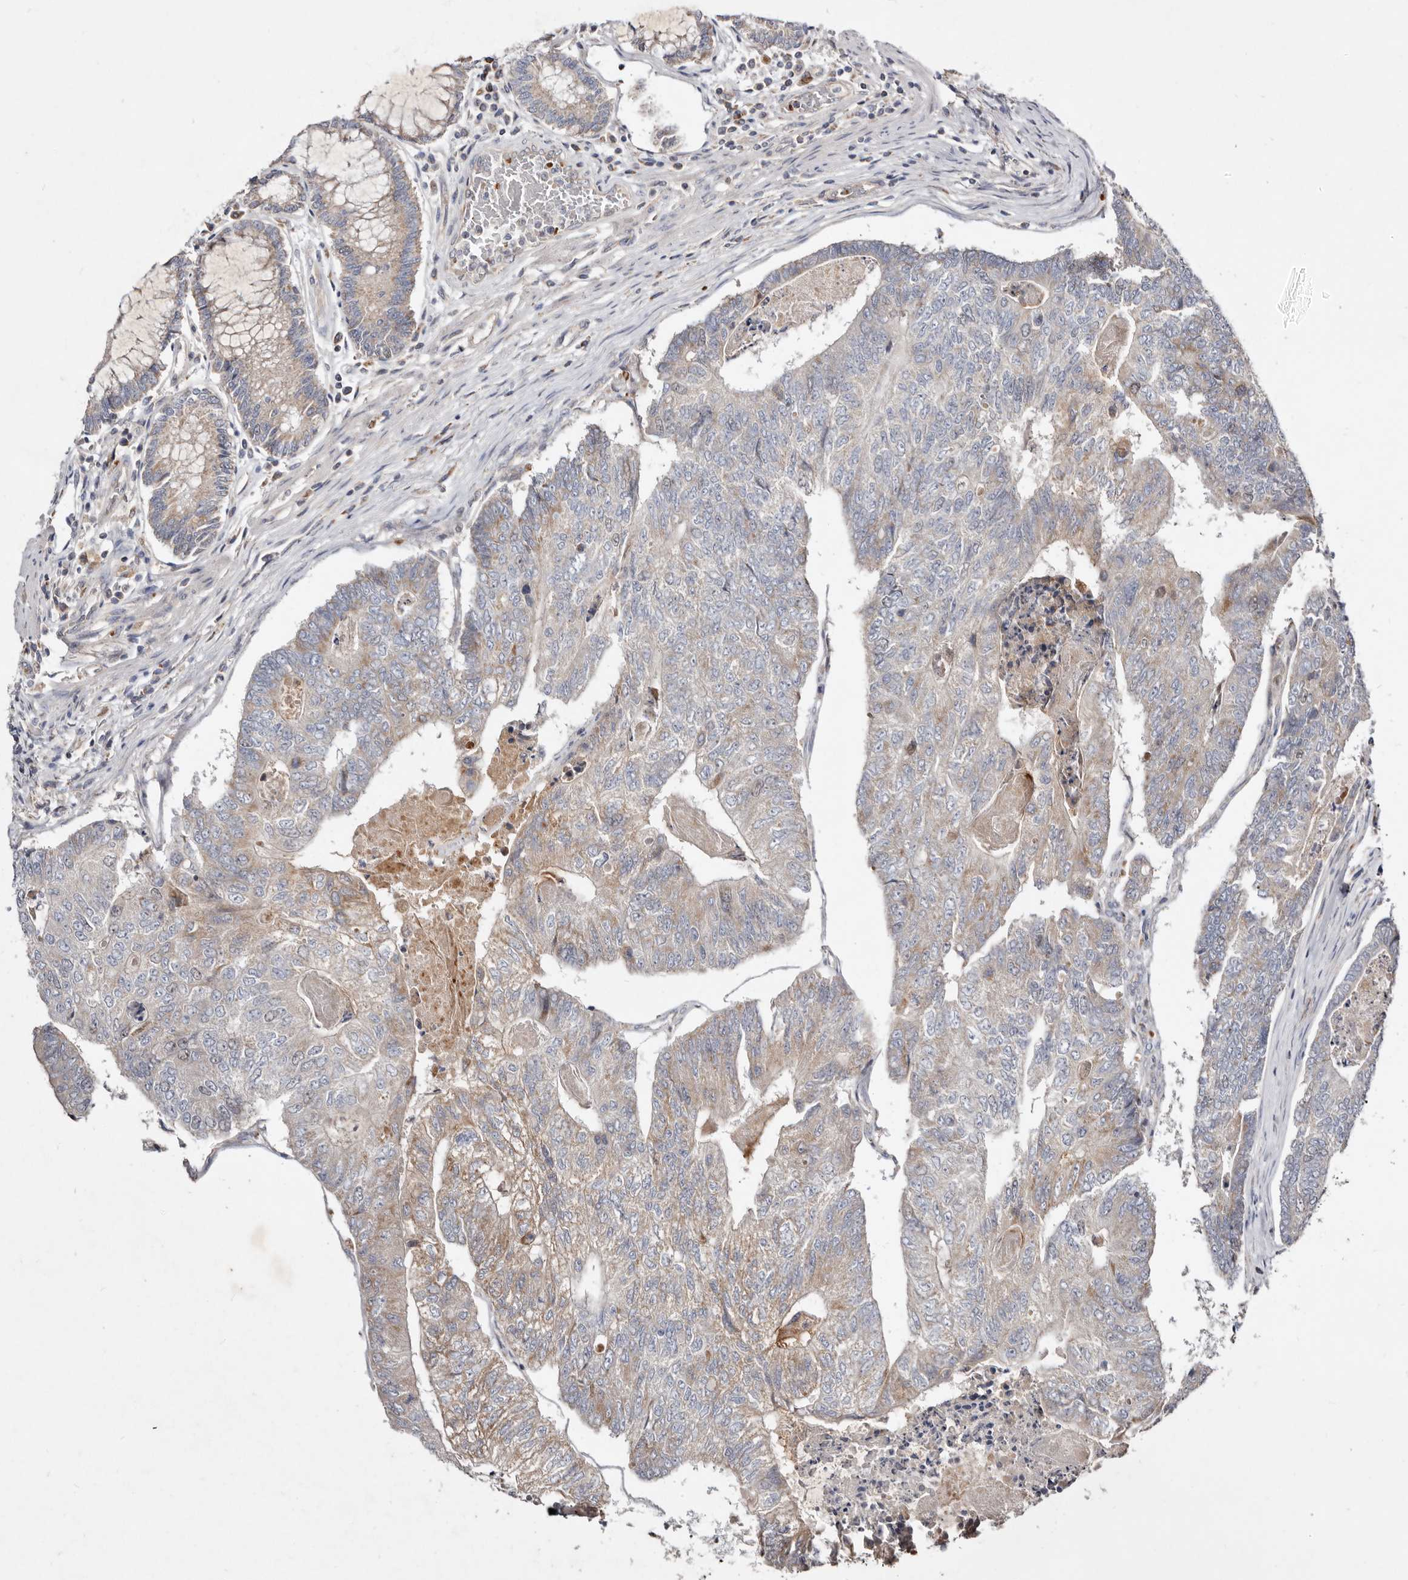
{"staining": {"intensity": "weak", "quantity": "<25%", "location": "cytoplasmic/membranous"}, "tissue": "colorectal cancer", "cell_type": "Tumor cells", "image_type": "cancer", "snomed": [{"axis": "morphology", "description": "Adenocarcinoma, NOS"}, {"axis": "topography", "description": "Colon"}], "caption": "An immunohistochemistry histopathology image of colorectal cancer is shown. There is no staining in tumor cells of colorectal cancer.", "gene": "SLC25A20", "patient": {"sex": "female", "age": 67}}